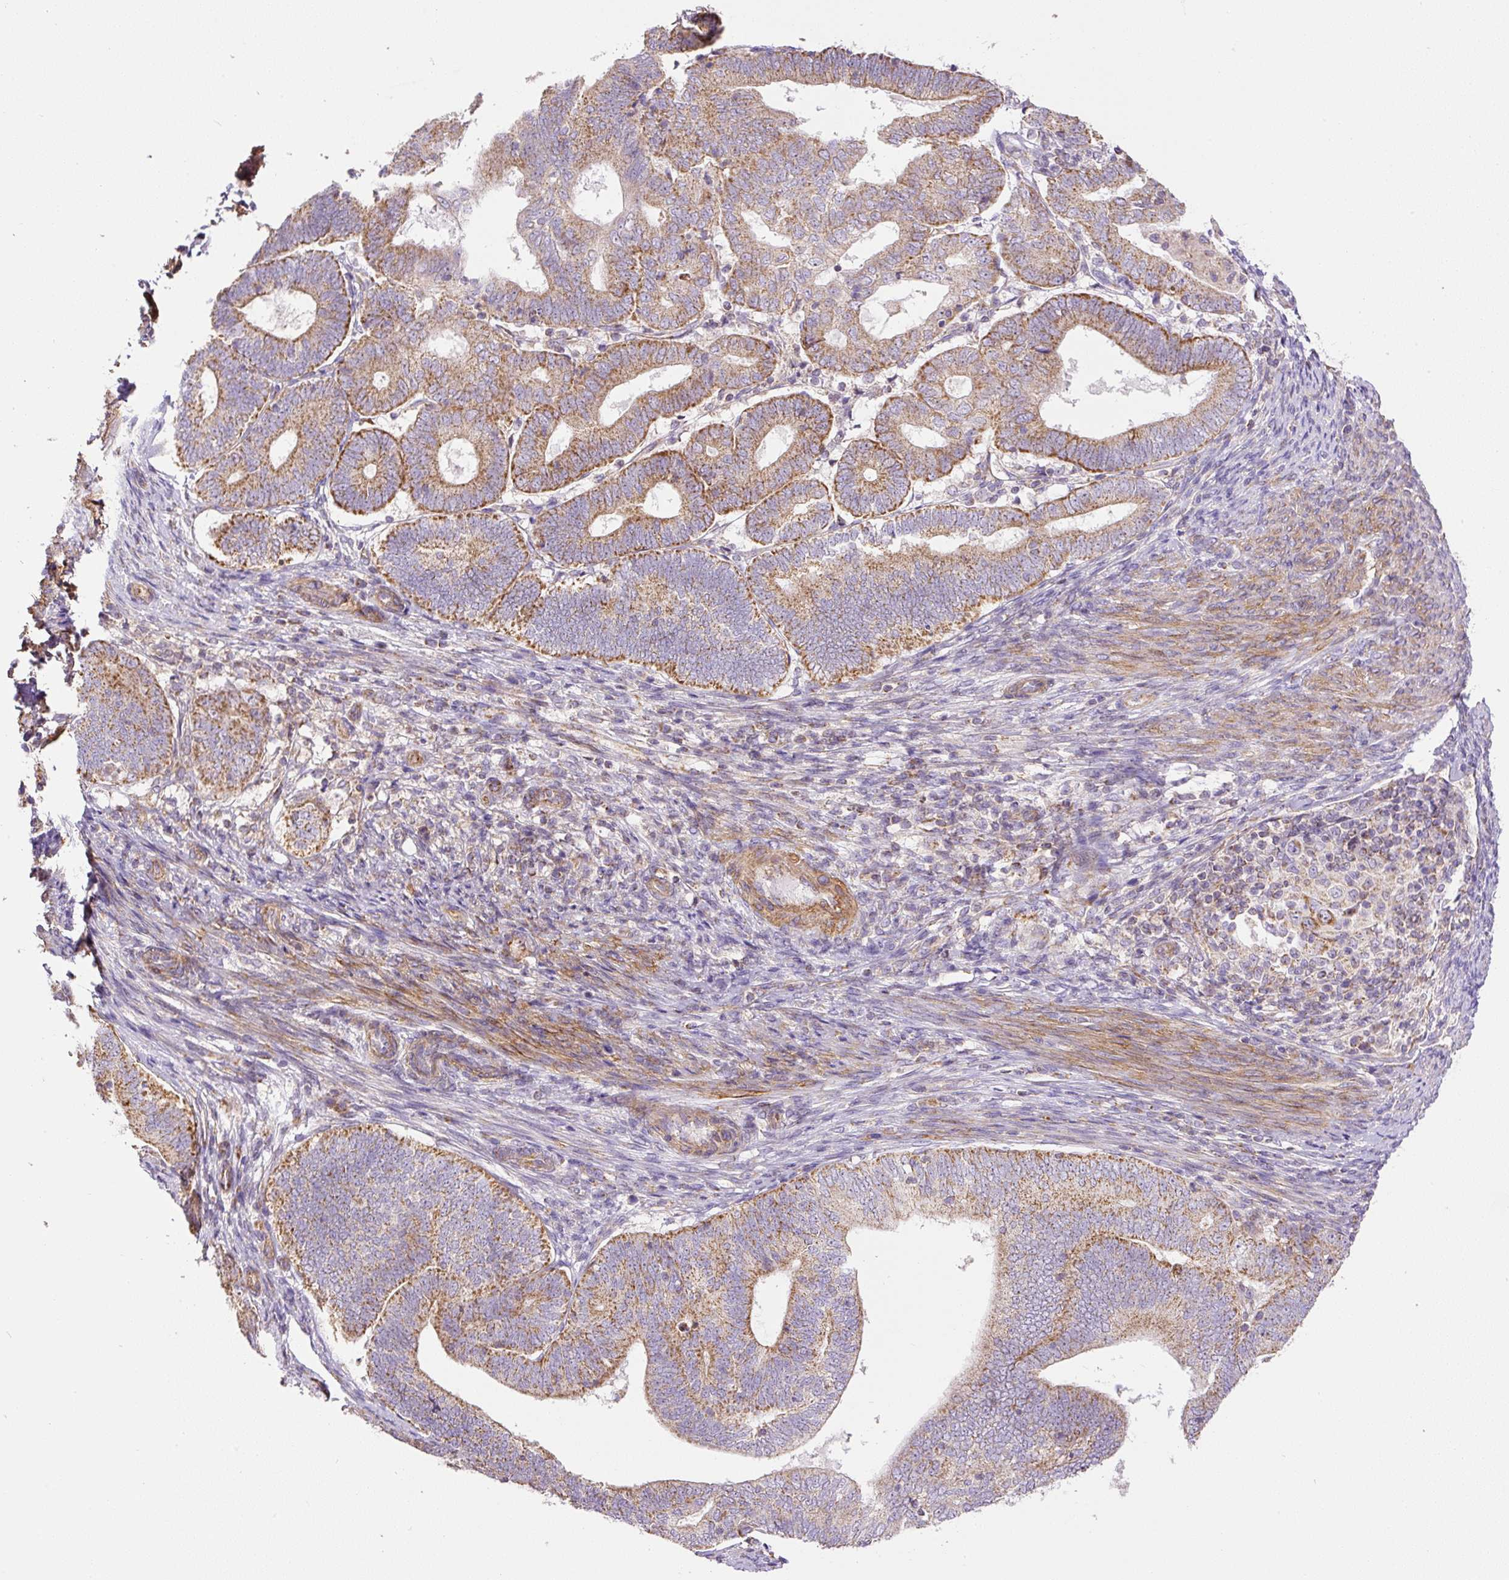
{"staining": {"intensity": "moderate", "quantity": ">75%", "location": "cytoplasmic/membranous"}, "tissue": "endometrial cancer", "cell_type": "Tumor cells", "image_type": "cancer", "snomed": [{"axis": "morphology", "description": "Adenocarcinoma, NOS"}, {"axis": "topography", "description": "Endometrium"}], "caption": "This is an image of immunohistochemistry (IHC) staining of adenocarcinoma (endometrial), which shows moderate staining in the cytoplasmic/membranous of tumor cells.", "gene": "NDUFAF2", "patient": {"sex": "female", "age": 70}}